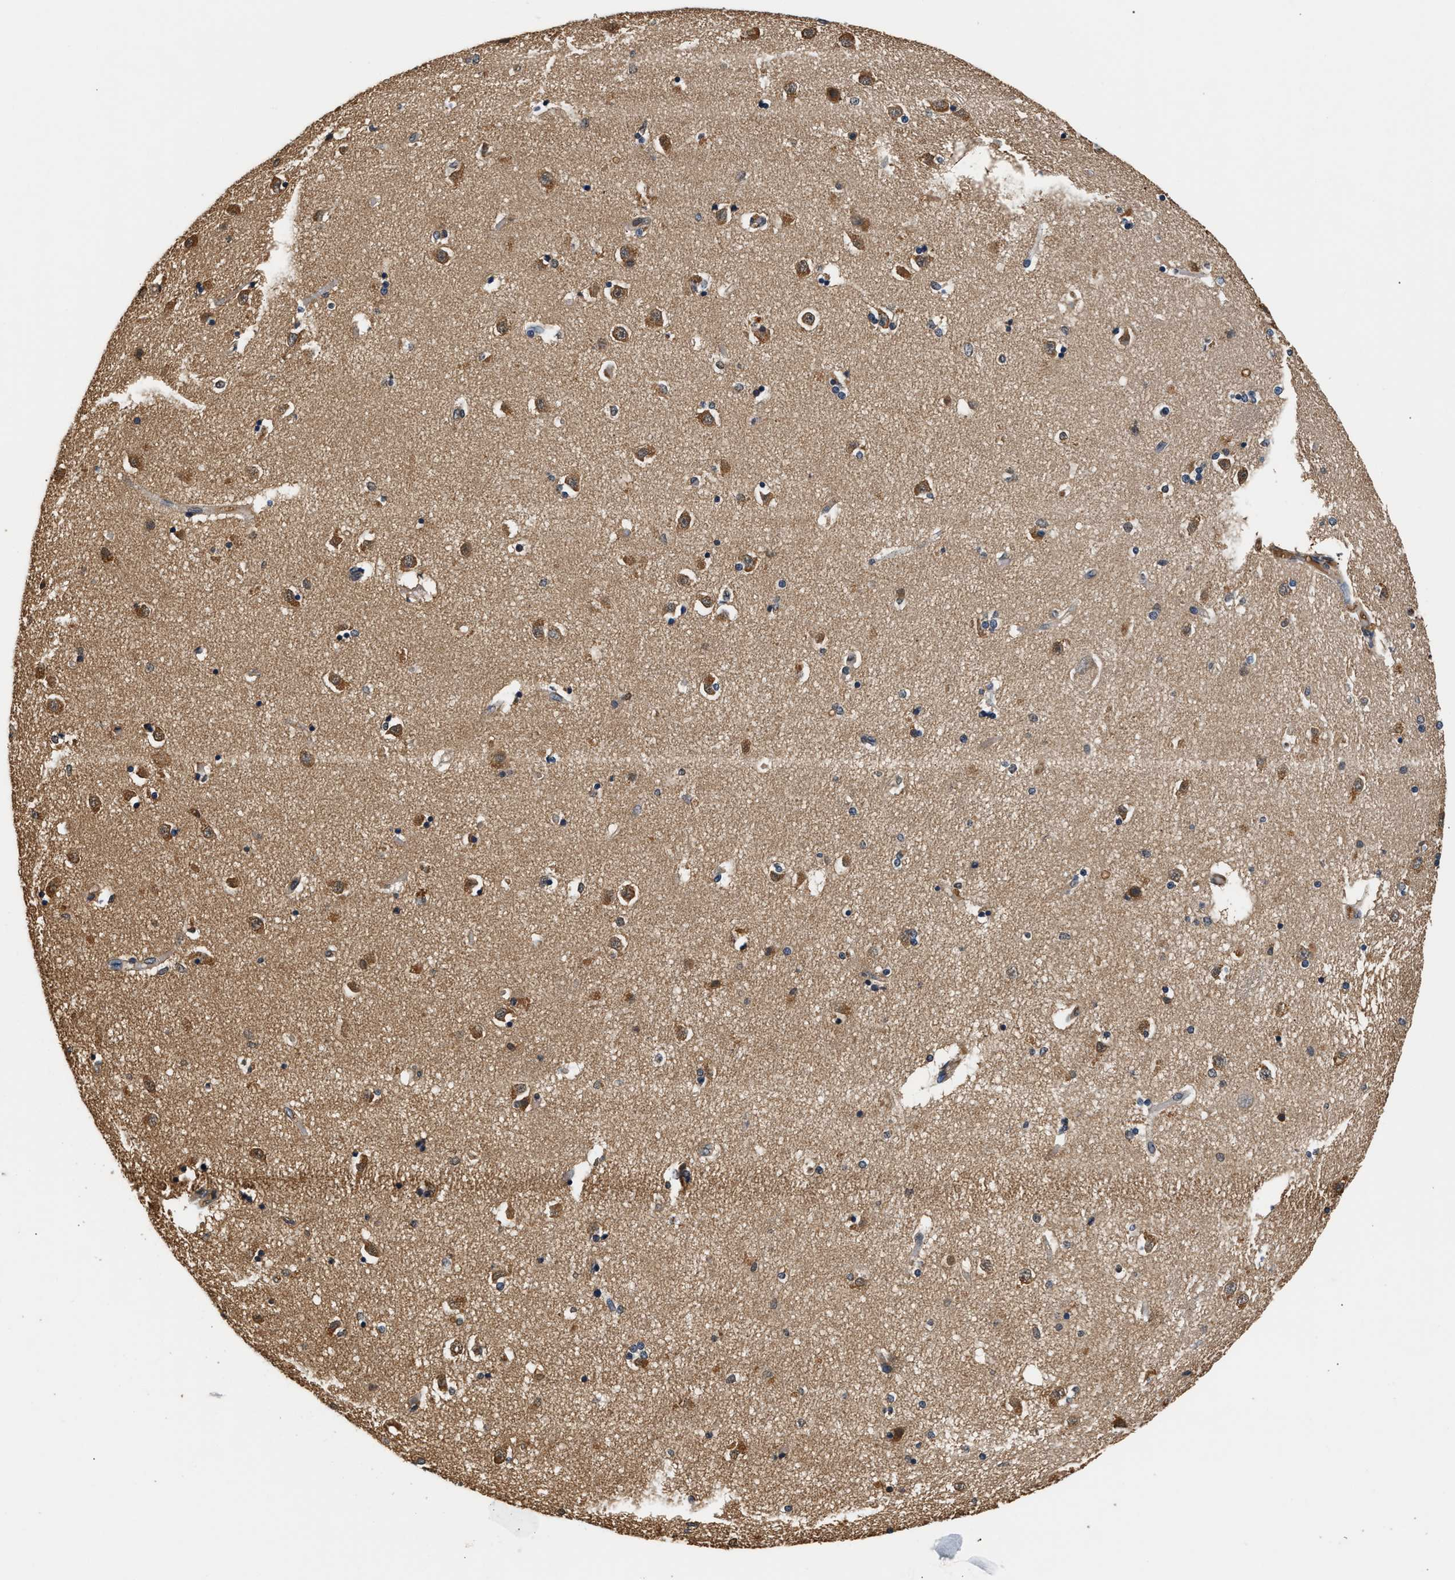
{"staining": {"intensity": "moderate", "quantity": "25%-75%", "location": "cytoplasmic/membranous"}, "tissue": "caudate", "cell_type": "Glial cells", "image_type": "normal", "snomed": [{"axis": "morphology", "description": "Normal tissue, NOS"}, {"axis": "topography", "description": "Lateral ventricle wall"}], "caption": "Glial cells demonstrate medium levels of moderate cytoplasmic/membranous staining in about 25%-75% of cells in benign human caudate.", "gene": "GPI", "patient": {"sex": "male", "age": 45}}